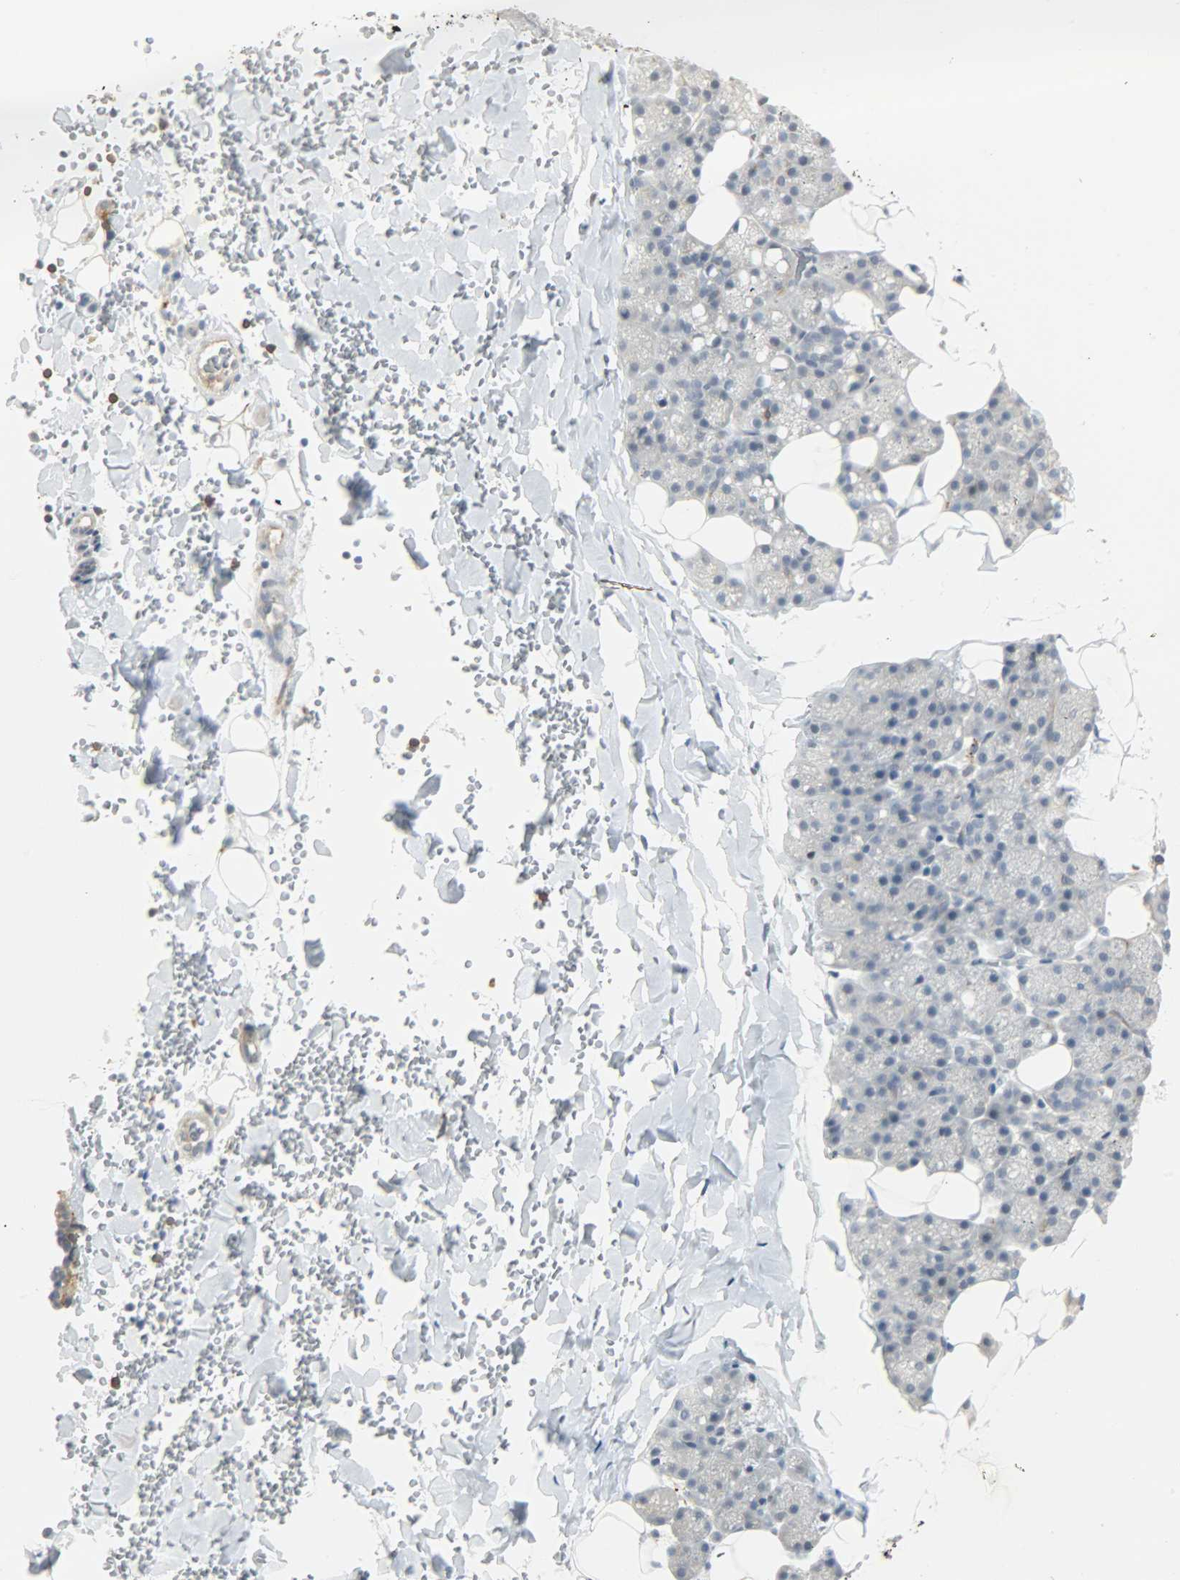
{"staining": {"intensity": "negative", "quantity": "none", "location": "none"}, "tissue": "salivary gland", "cell_type": "Glandular cells", "image_type": "normal", "snomed": [{"axis": "morphology", "description": "Normal tissue, NOS"}, {"axis": "topography", "description": "Lymph node"}, {"axis": "topography", "description": "Salivary gland"}], "caption": "Immunohistochemistry (IHC) micrograph of normal human salivary gland stained for a protein (brown), which shows no positivity in glandular cells.", "gene": "CD4", "patient": {"sex": "male", "age": 8}}